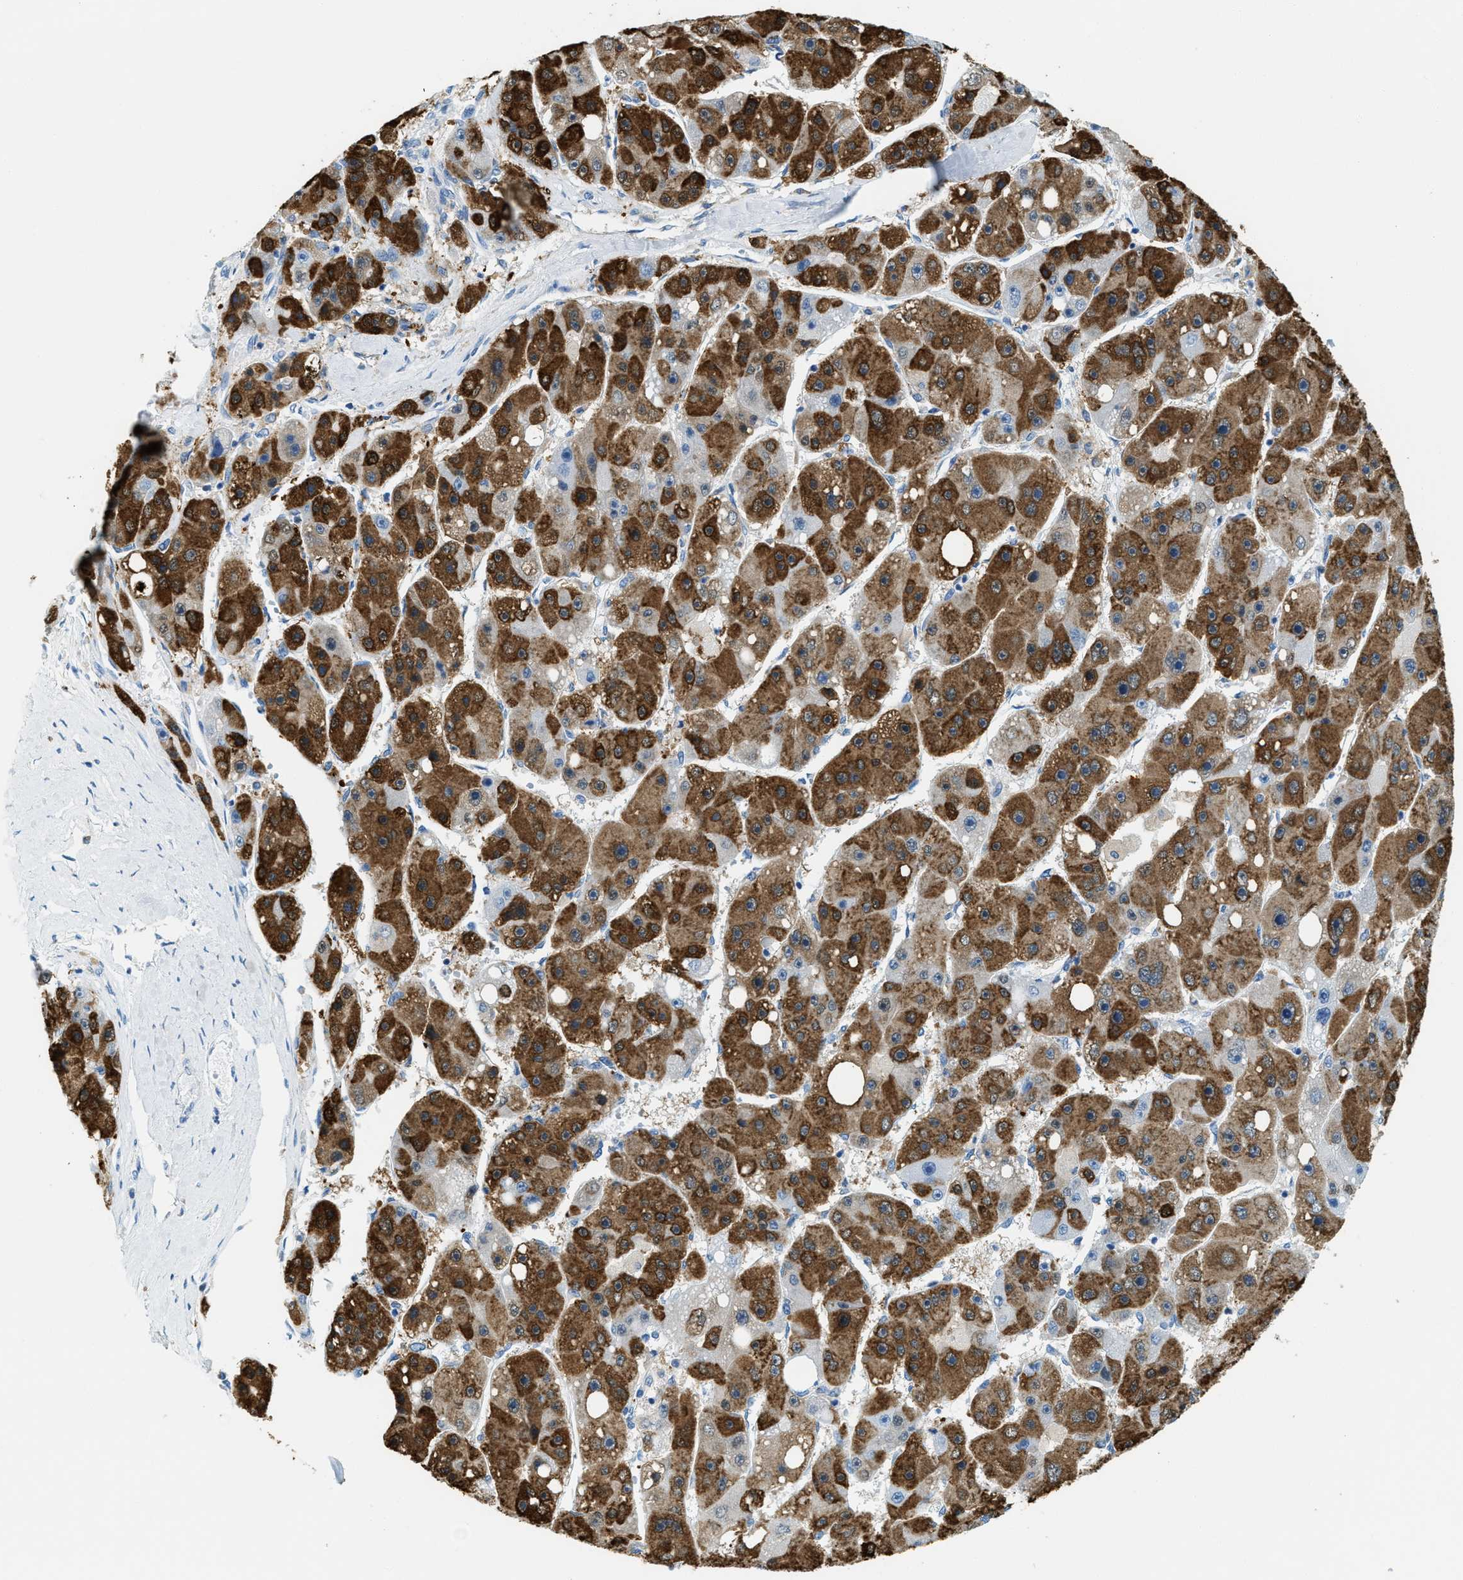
{"staining": {"intensity": "strong", "quantity": ">75%", "location": "cytoplasmic/membranous"}, "tissue": "liver cancer", "cell_type": "Tumor cells", "image_type": "cancer", "snomed": [{"axis": "morphology", "description": "Carcinoma, Hepatocellular, NOS"}, {"axis": "topography", "description": "Liver"}], "caption": "There is high levels of strong cytoplasmic/membranous expression in tumor cells of liver cancer, as demonstrated by immunohistochemical staining (brown color).", "gene": "MATCAP2", "patient": {"sex": "female", "age": 61}}